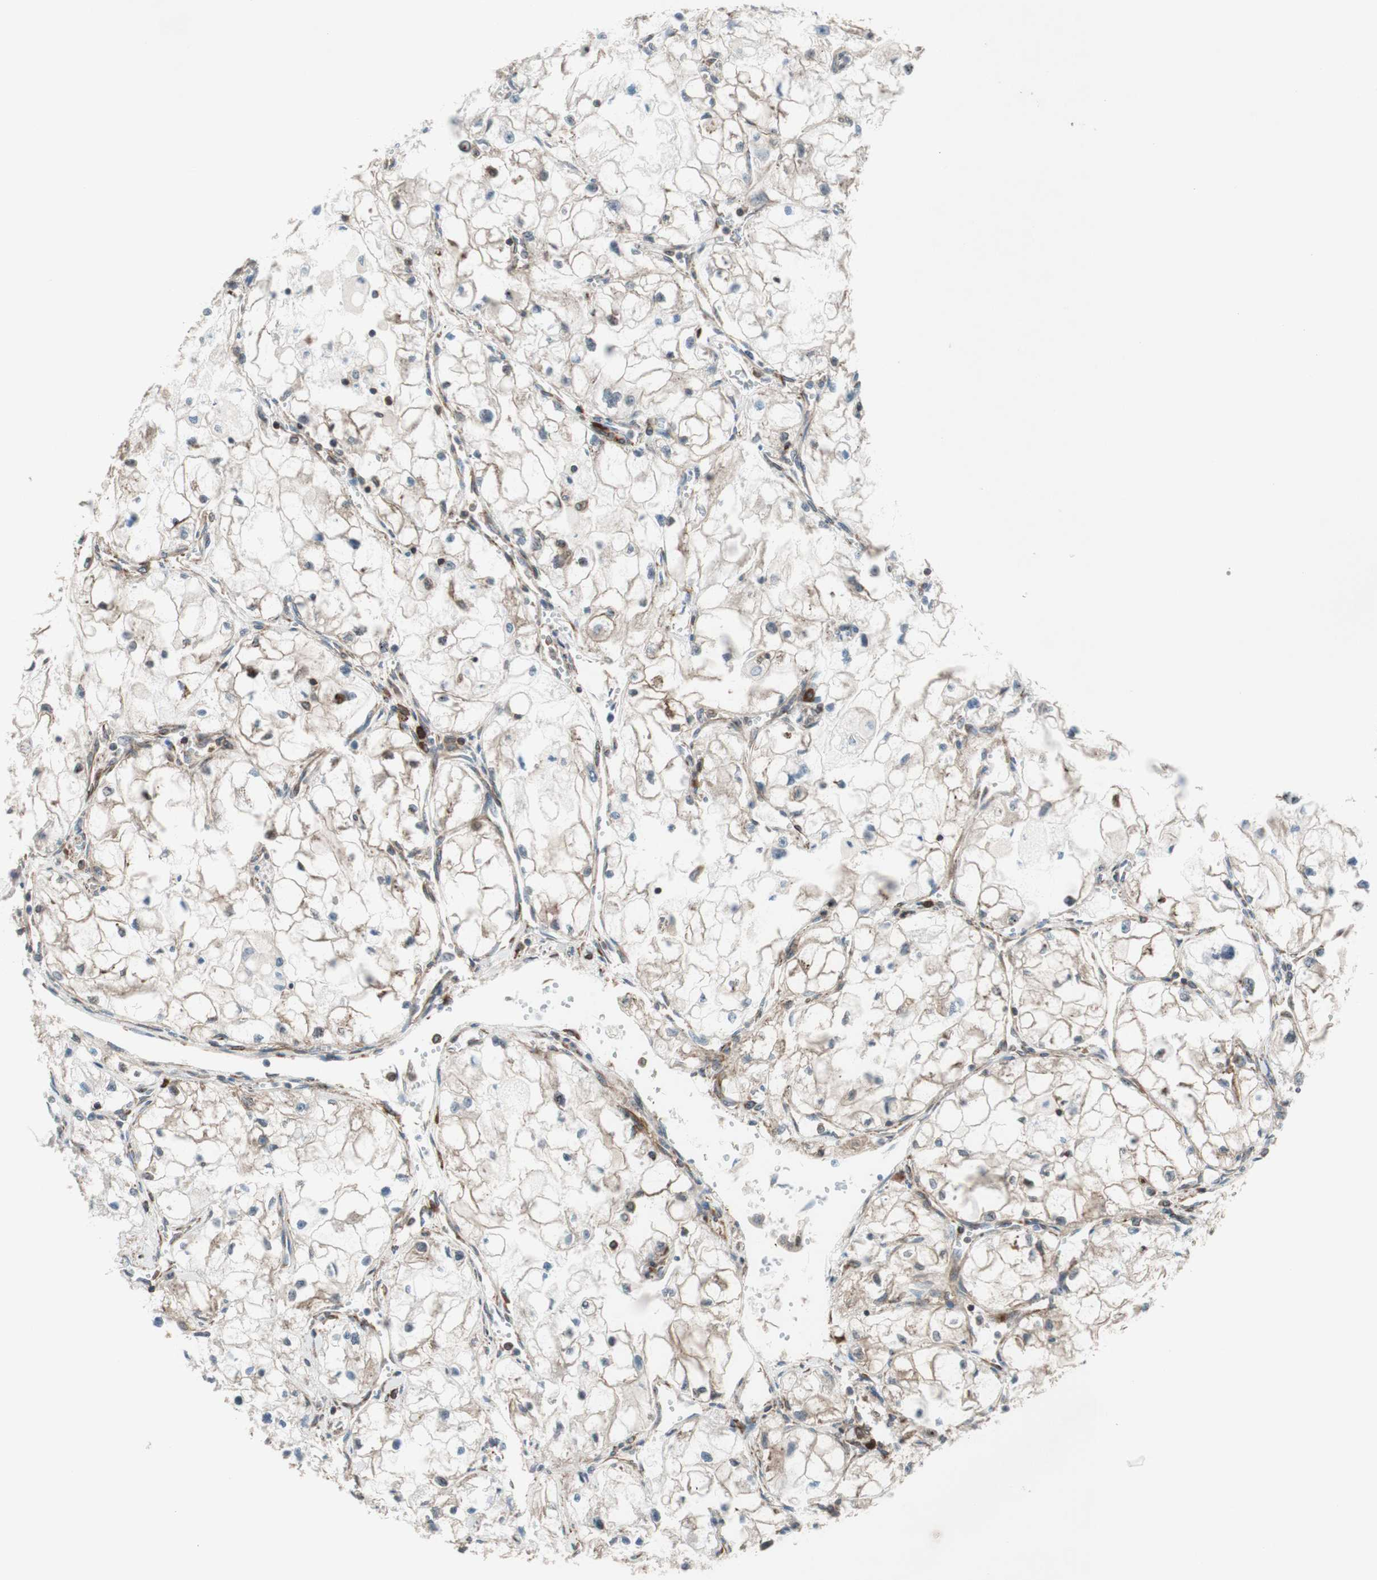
{"staining": {"intensity": "weak", "quantity": "25%-75%", "location": "cytoplasmic/membranous"}, "tissue": "renal cancer", "cell_type": "Tumor cells", "image_type": "cancer", "snomed": [{"axis": "morphology", "description": "Adenocarcinoma, NOS"}, {"axis": "topography", "description": "Kidney"}], "caption": "Immunohistochemical staining of renal cancer displays low levels of weak cytoplasmic/membranous protein positivity in approximately 25%-75% of tumor cells.", "gene": "CCN4", "patient": {"sex": "female", "age": 70}}